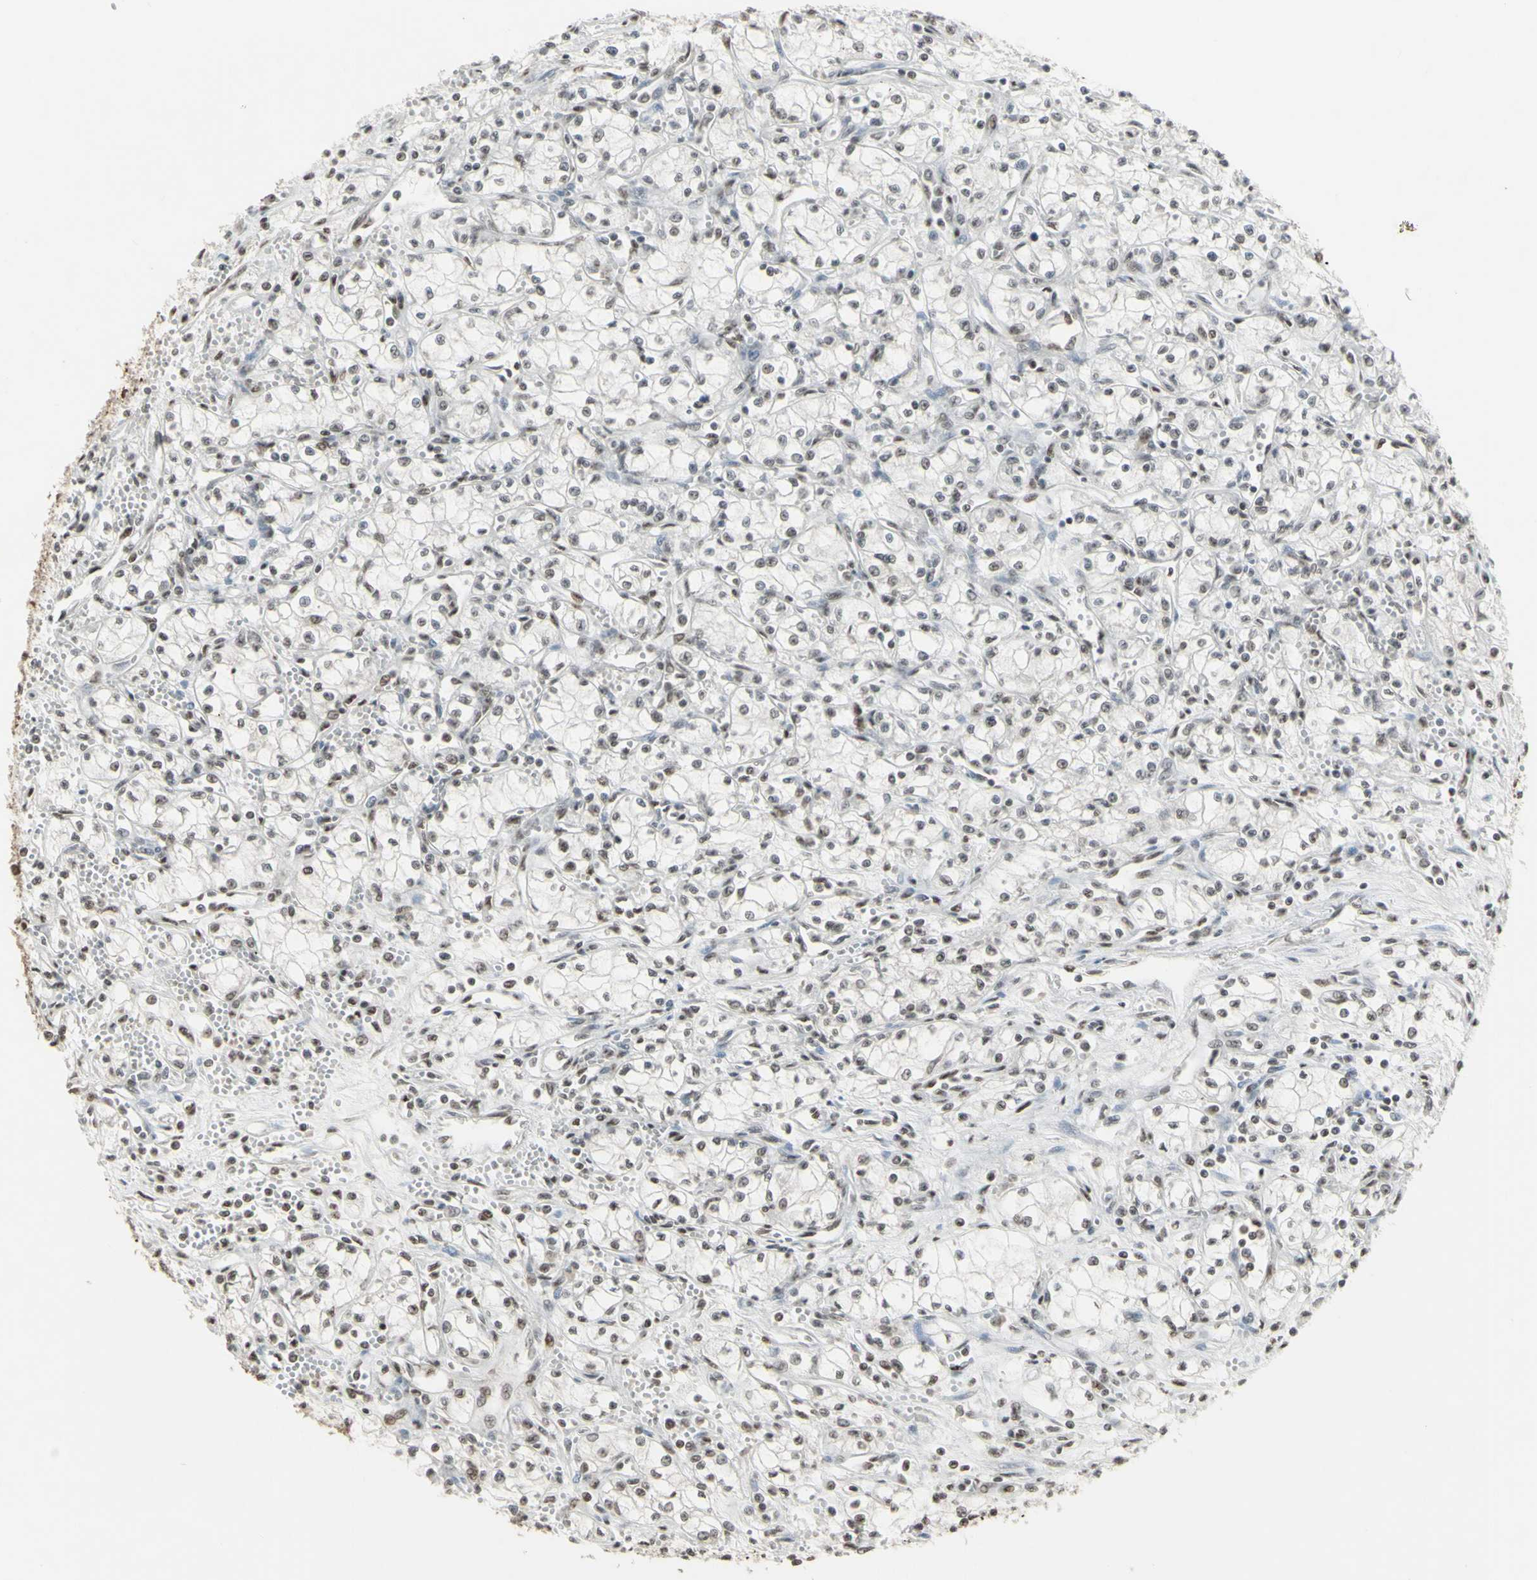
{"staining": {"intensity": "weak", "quantity": "25%-75%", "location": "nuclear"}, "tissue": "renal cancer", "cell_type": "Tumor cells", "image_type": "cancer", "snomed": [{"axis": "morphology", "description": "Normal tissue, NOS"}, {"axis": "morphology", "description": "Adenocarcinoma, NOS"}, {"axis": "topography", "description": "Kidney"}], "caption": "Protein analysis of renal cancer tissue shows weak nuclear expression in about 25%-75% of tumor cells.", "gene": "TRIM28", "patient": {"sex": "male", "age": 59}}